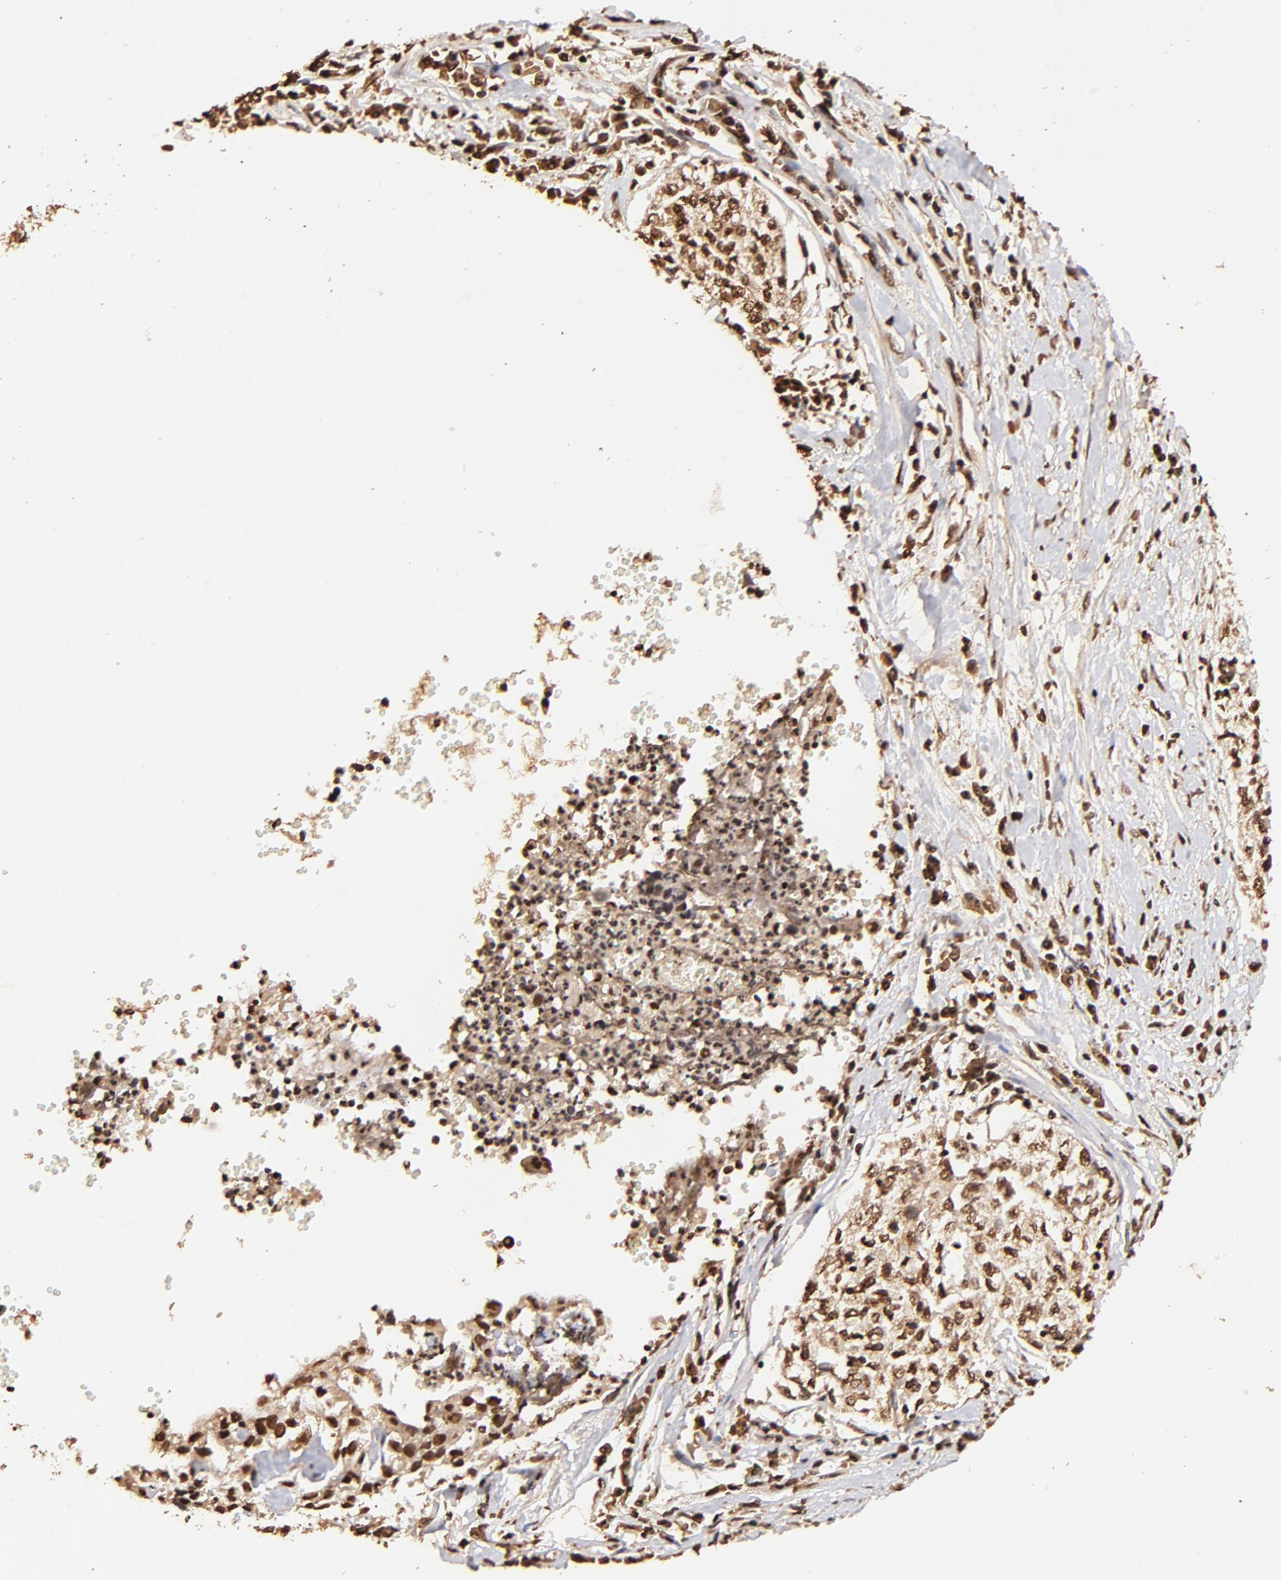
{"staining": {"intensity": "strong", "quantity": ">75%", "location": "cytoplasmic/membranous,nuclear"}, "tissue": "cervical cancer", "cell_type": "Tumor cells", "image_type": "cancer", "snomed": [{"axis": "morphology", "description": "Normal tissue, NOS"}, {"axis": "morphology", "description": "Squamous cell carcinoma, NOS"}, {"axis": "topography", "description": "Cervix"}], "caption": "Strong cytoplasmic/membranous and nuclear protein positivity is present in about >75% of tumor cells in cervical squamous cell carcinoma.", "gene": "MED12", "patient": {"sex": "female", "age": 45}}